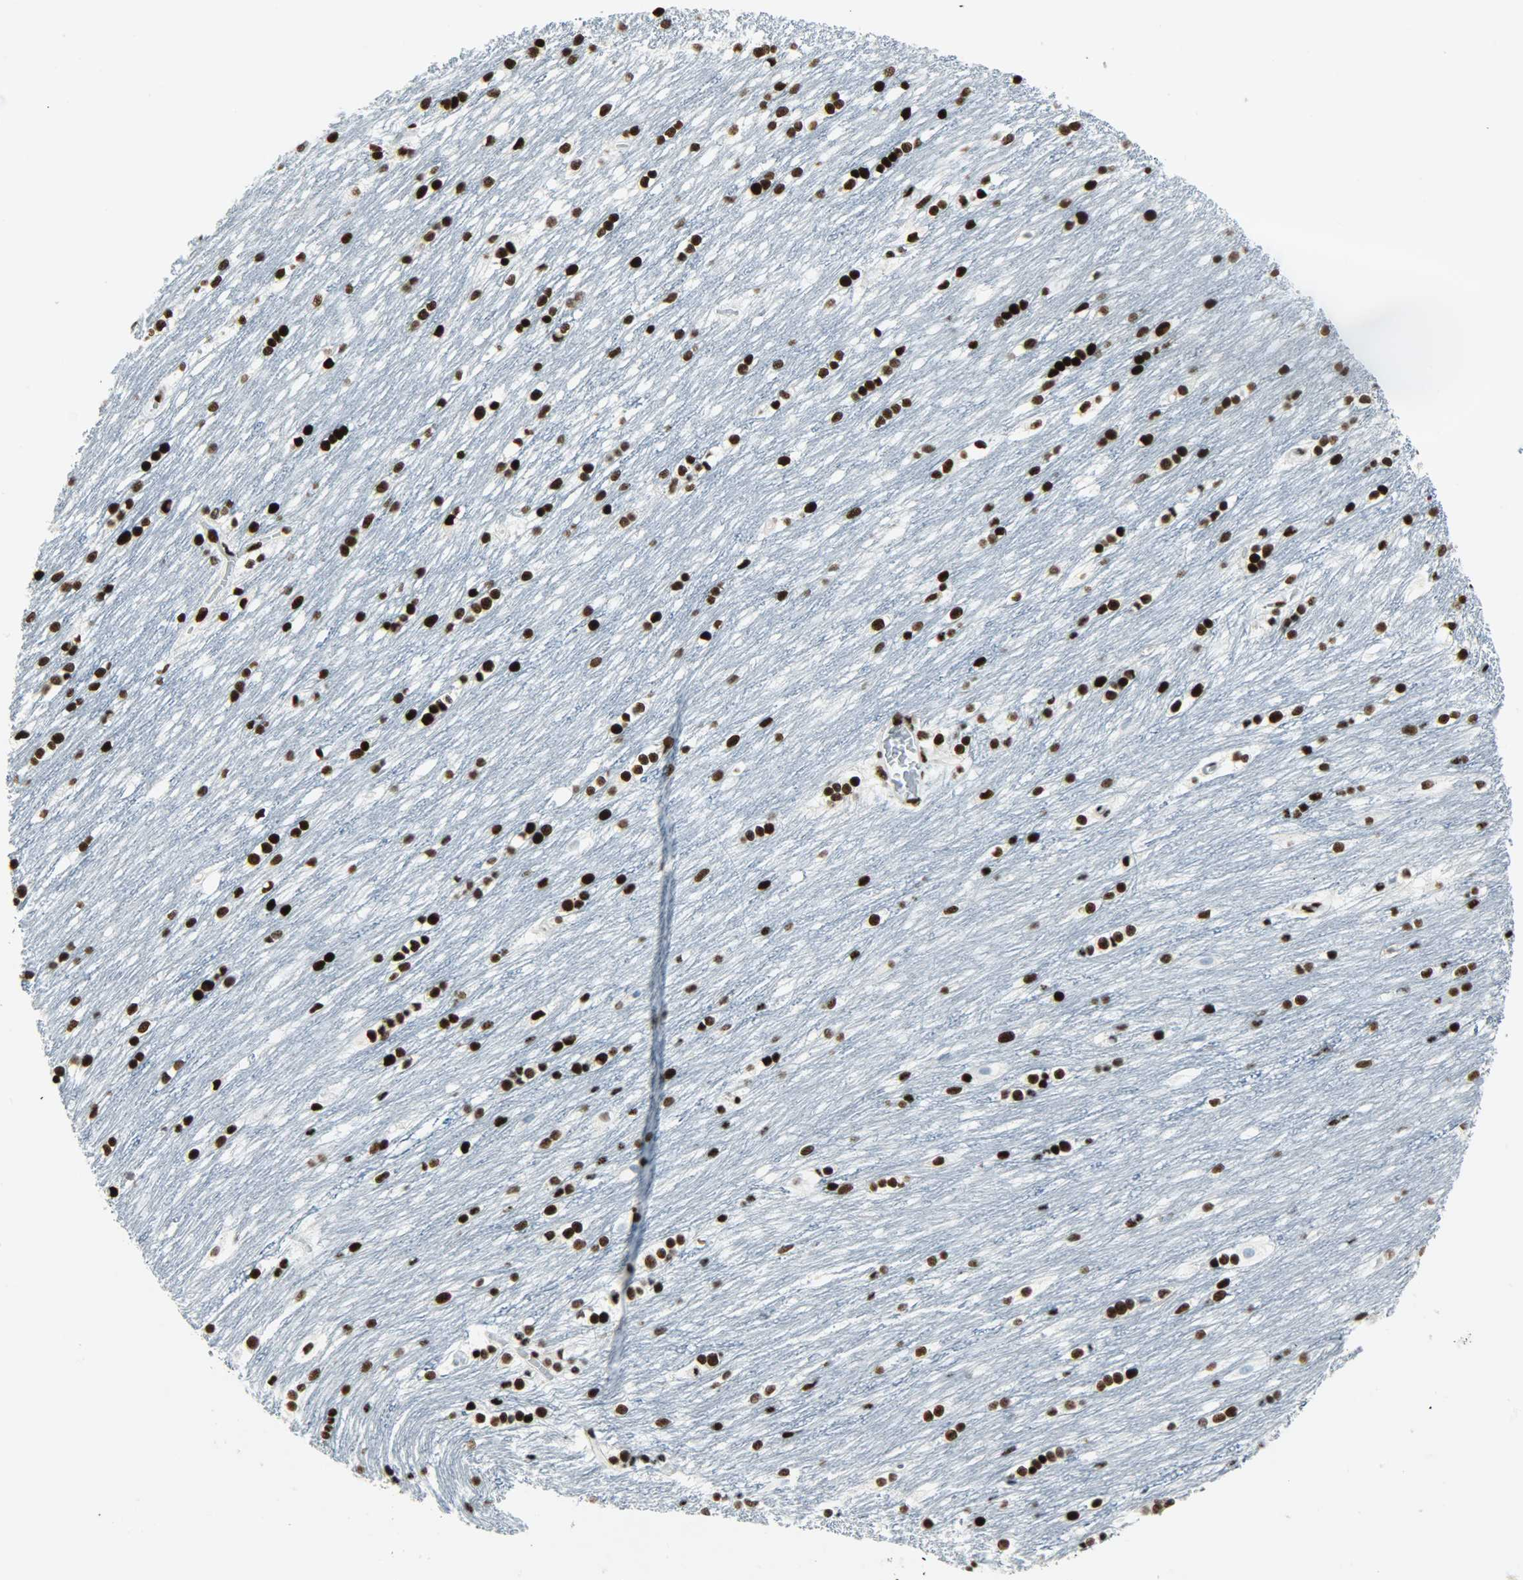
{"staining": {"intensity": "strong", "quantity": ">75%", "location": "nuclear"}, "tissue": "caudate", "cell_type": "Glial cells", "image_type": "normal", "snomed": [{"axis": "morphology", "description": "Normal tissue, NOS"}, {"axis": "topography", "description": "Lateral ventricle wall"}], "caption": "This micrograph reveals IHC staining of normal caudate, with high strong nuclear staining in approximately >75% of glial cells.", "gene": "SNRPA", "patient": {"sex": "female", "age": 19}}